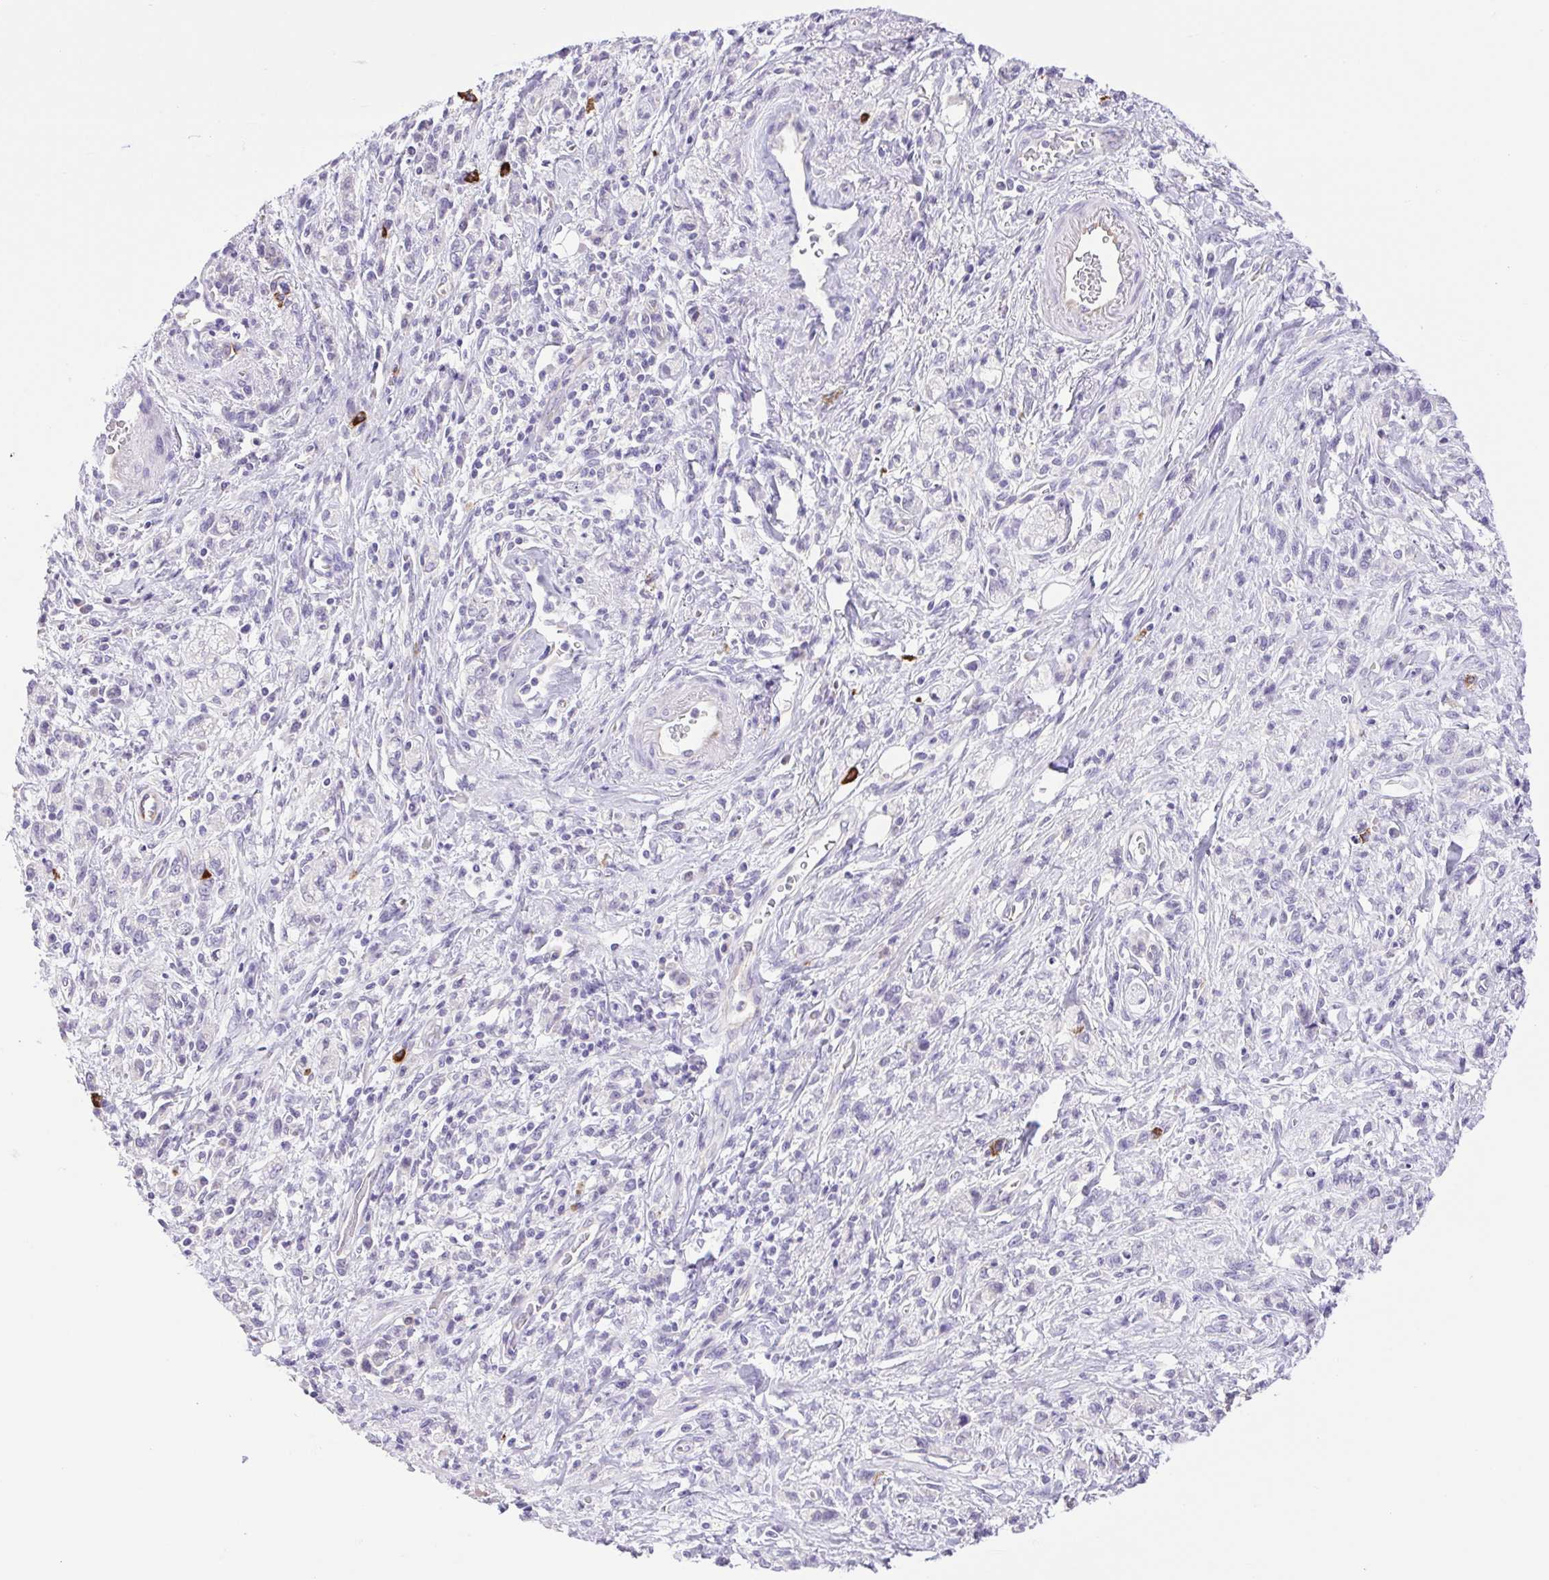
{"staining": {"intensity": "negative", "quantity": "none", "location": "none"}, "tissue": "stomach cancer", "cell_type": "Tumor cells", "image_type": "cancer", "snomed": [{"axis": "morphology", "description": "Adenocarcinoma, NOS"}, {"axis": "topography", "description": "Stomach"}], "caption": "Protein analysis of stomach adenocarcinoma exhibits no significant positivity in tumor cells. (Immunohistochemistry, brightfield microscopy, high magnification).", "gene": "FAM177B", "patient": {"sex": "male", "age": 77}}